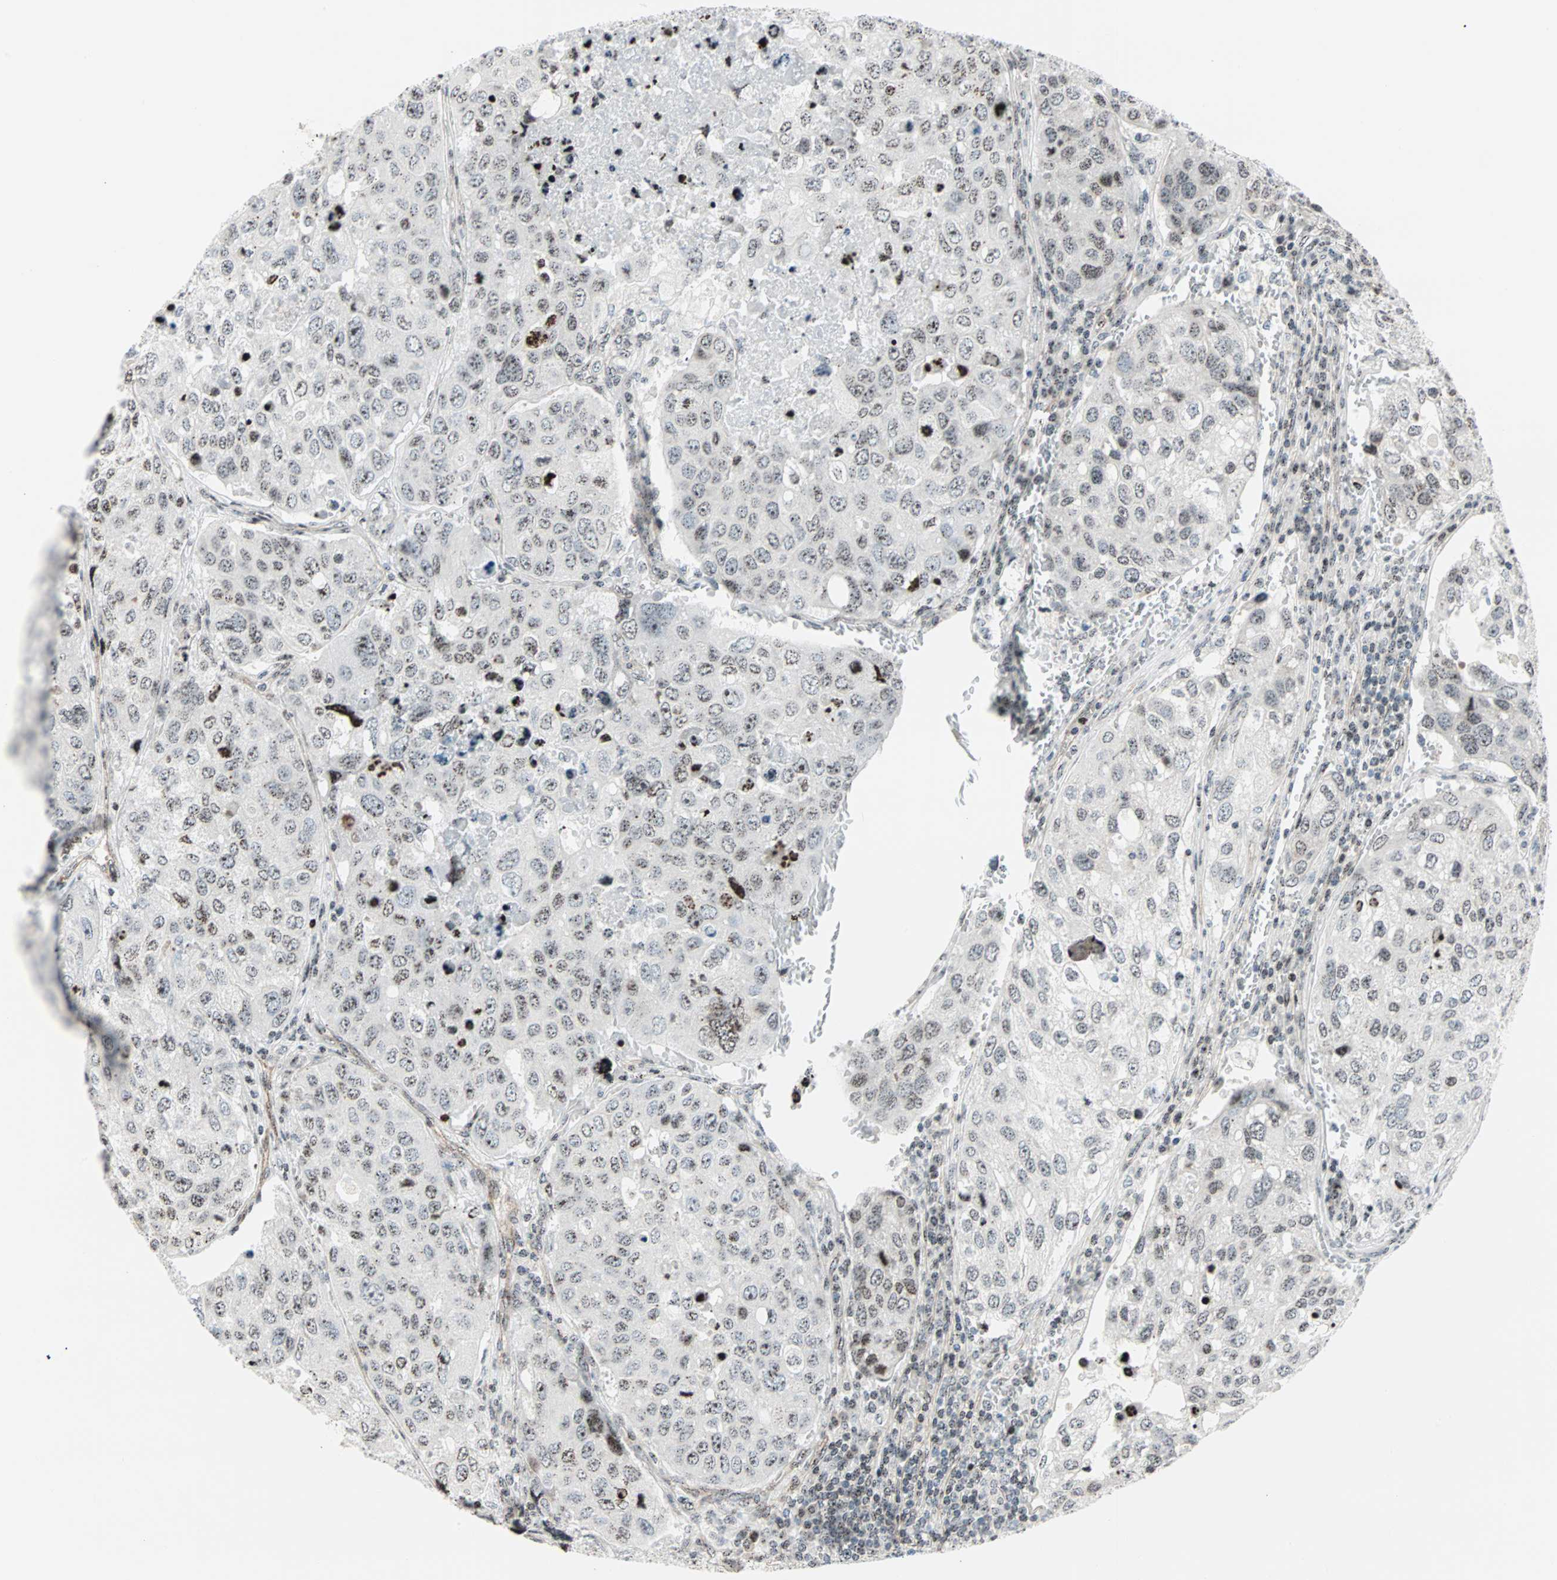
{"staining": {"intensity": "weak", "quantity": "25%-75%", "location": "nuclear"}, "tissue": "urothelial cancer", "cell_type": "Tumor cells", "image_type": "cancer", "snomed": [{"axis": "morphology", "description": "Urothelial carcinoma, High grade"}, {"axis": "topography", "description": "Lymph node"}, {"axis": "topography", "description": "Urinary bladder"}], "caption": "This histopathology image exhibits urothelial cancer stained with immunohistochemistry (IHC) to label a protein in brown. The nuclear of tumor cells show weak positivity for the protein. Nuclei are counter-stained blue.", "gene": "CENPA", "patient": {"sex": "male", "age": 51}}